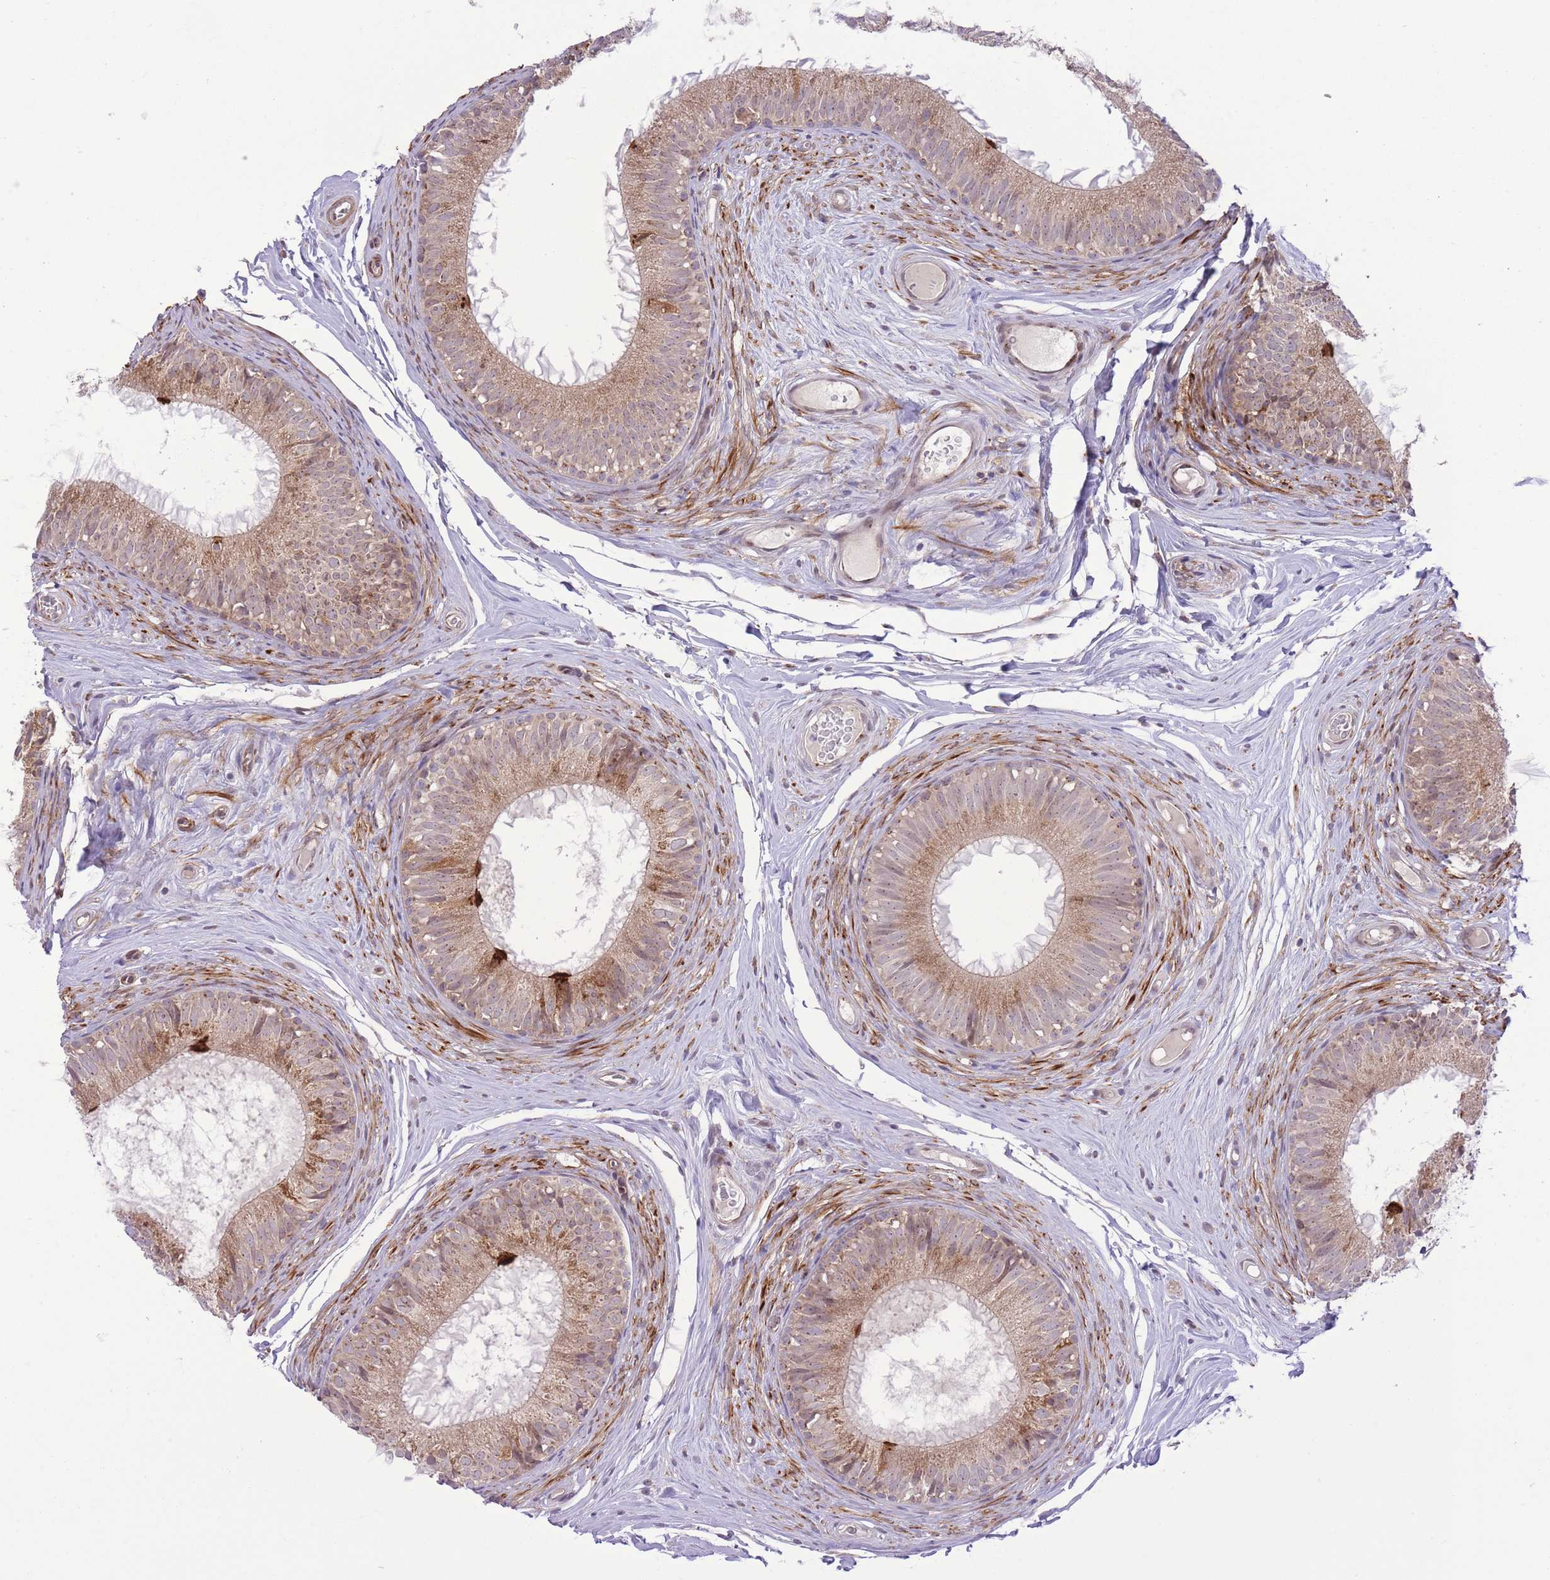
{"staining": {"intensity": "strong", "quantity": "<25%", "location": "cytoplasmic/membranous"}, "tissue": "epididymis", "cell_type": "Glandular cells", "image_type": "normal", "snomed": [{"axis": "morphology", "description": "Normal tissue, NOS"}, {"axis": "topography", "description": "Epididymis"}], "caption": "Immunohistochemistry (IHC) staining of unremarkable epididymis, which shows medium levels of strong cytoplasmic/membranous positivity in approximately <25% of glandular cells indicating strong cytoplasmic/membranous protein expression. The staining was performed using DAB (brown) for protein detection and nuclei were counterstained in hematoxylin (blue).", "gene": "ZBED5", "patient": {"sex": "male", "age": 25}}